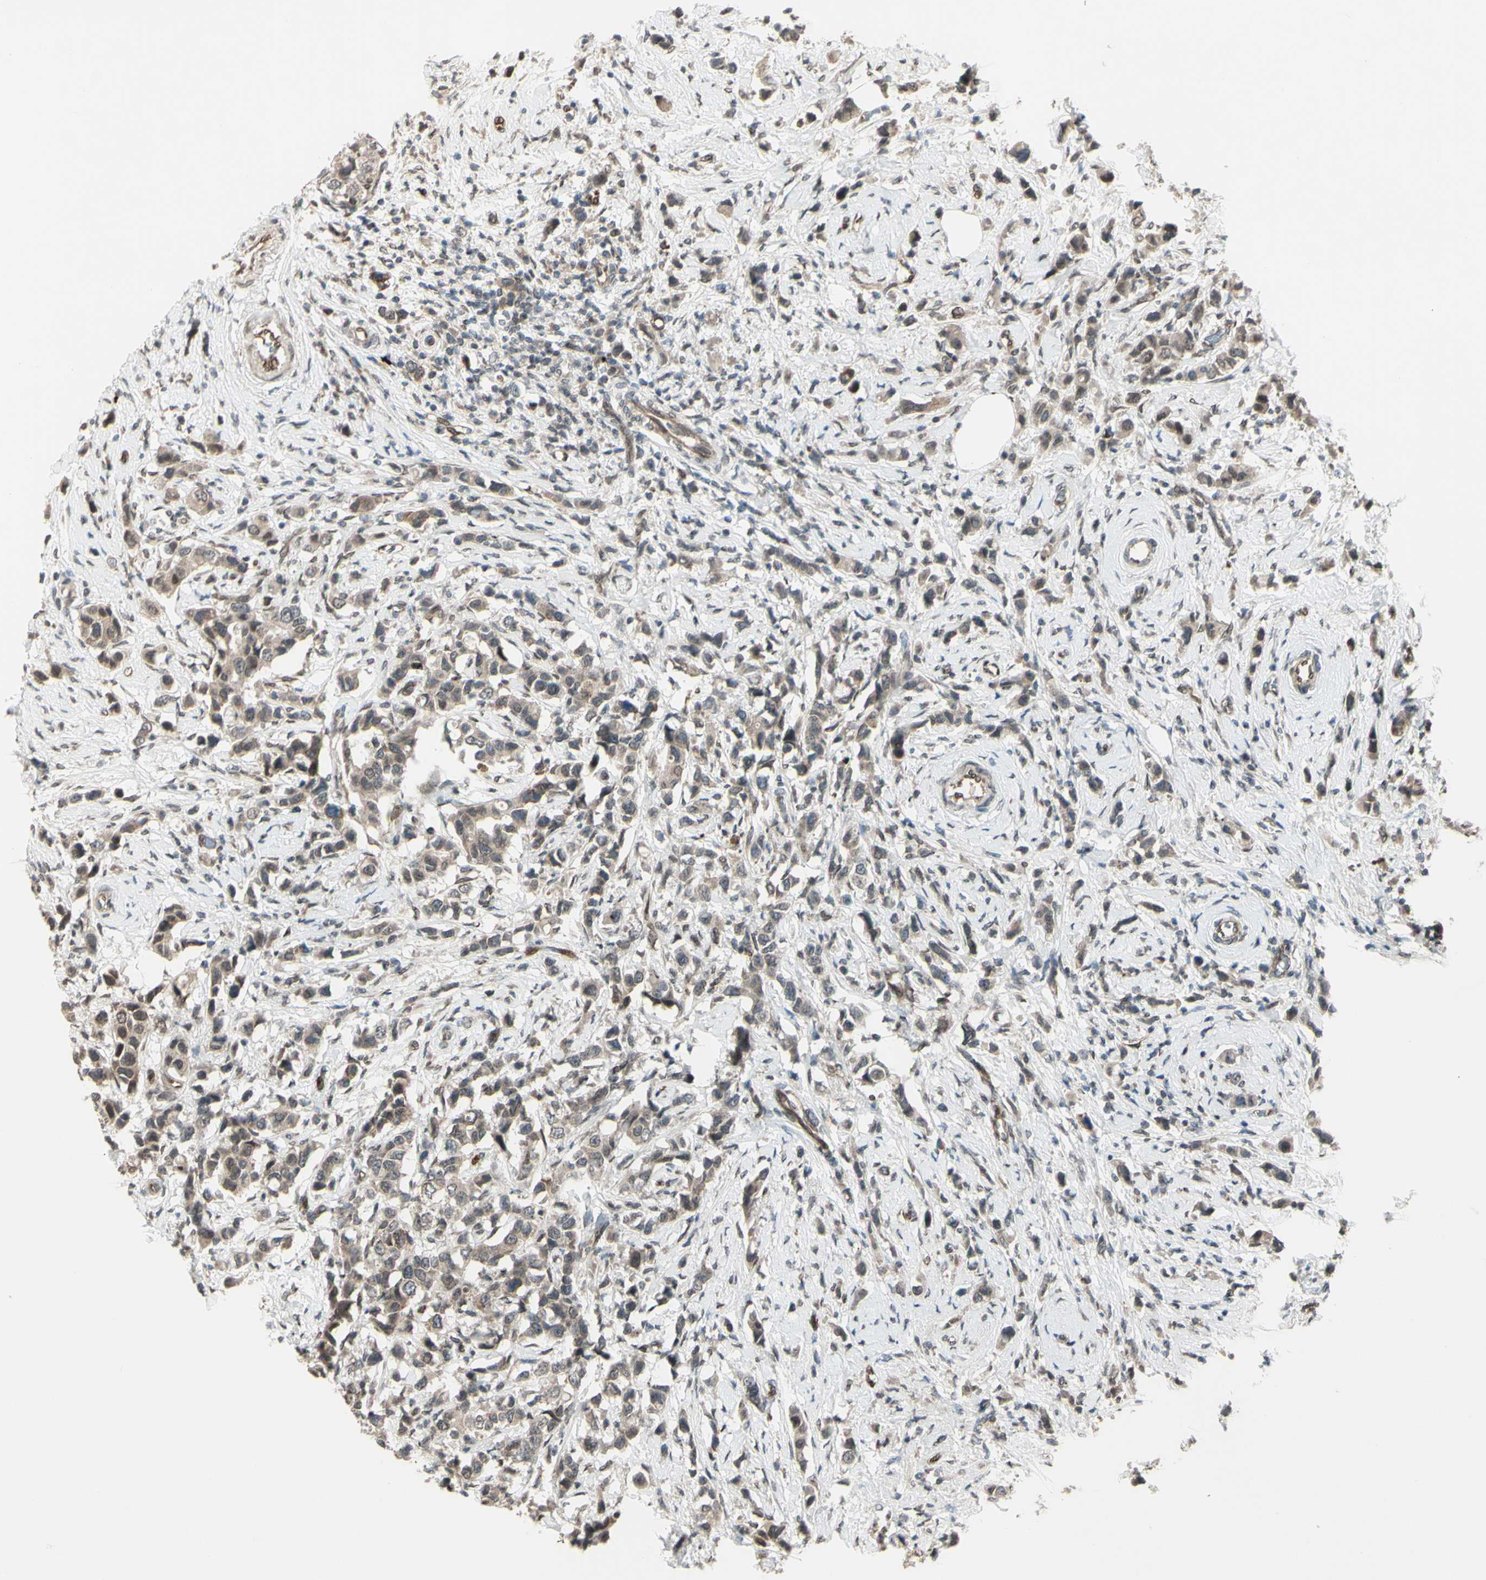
{"staining": {"intensity": "weak", "quantity": ">75%", "location": "cytoplasmic/membranous"}, "tissue": "breast cancer", "cell_type": "Tumor cells", "image_type": "cancer", "snomed": [{"axis": "morphology", "description": "Normal tissue, NOS"}, {"axis": "morphology", "description": "Duct carcinoma"}, {"axis": "topography", "description": "Breast"}], "caption": "Tumor cells reveal low levels of weak cytoplasmic/membranous positivity in approximately >75% of cells in human breast infiltrating ductal carcinoma.", "gene": "MLF2", "patient": {"sex": "female", "age": 50}}